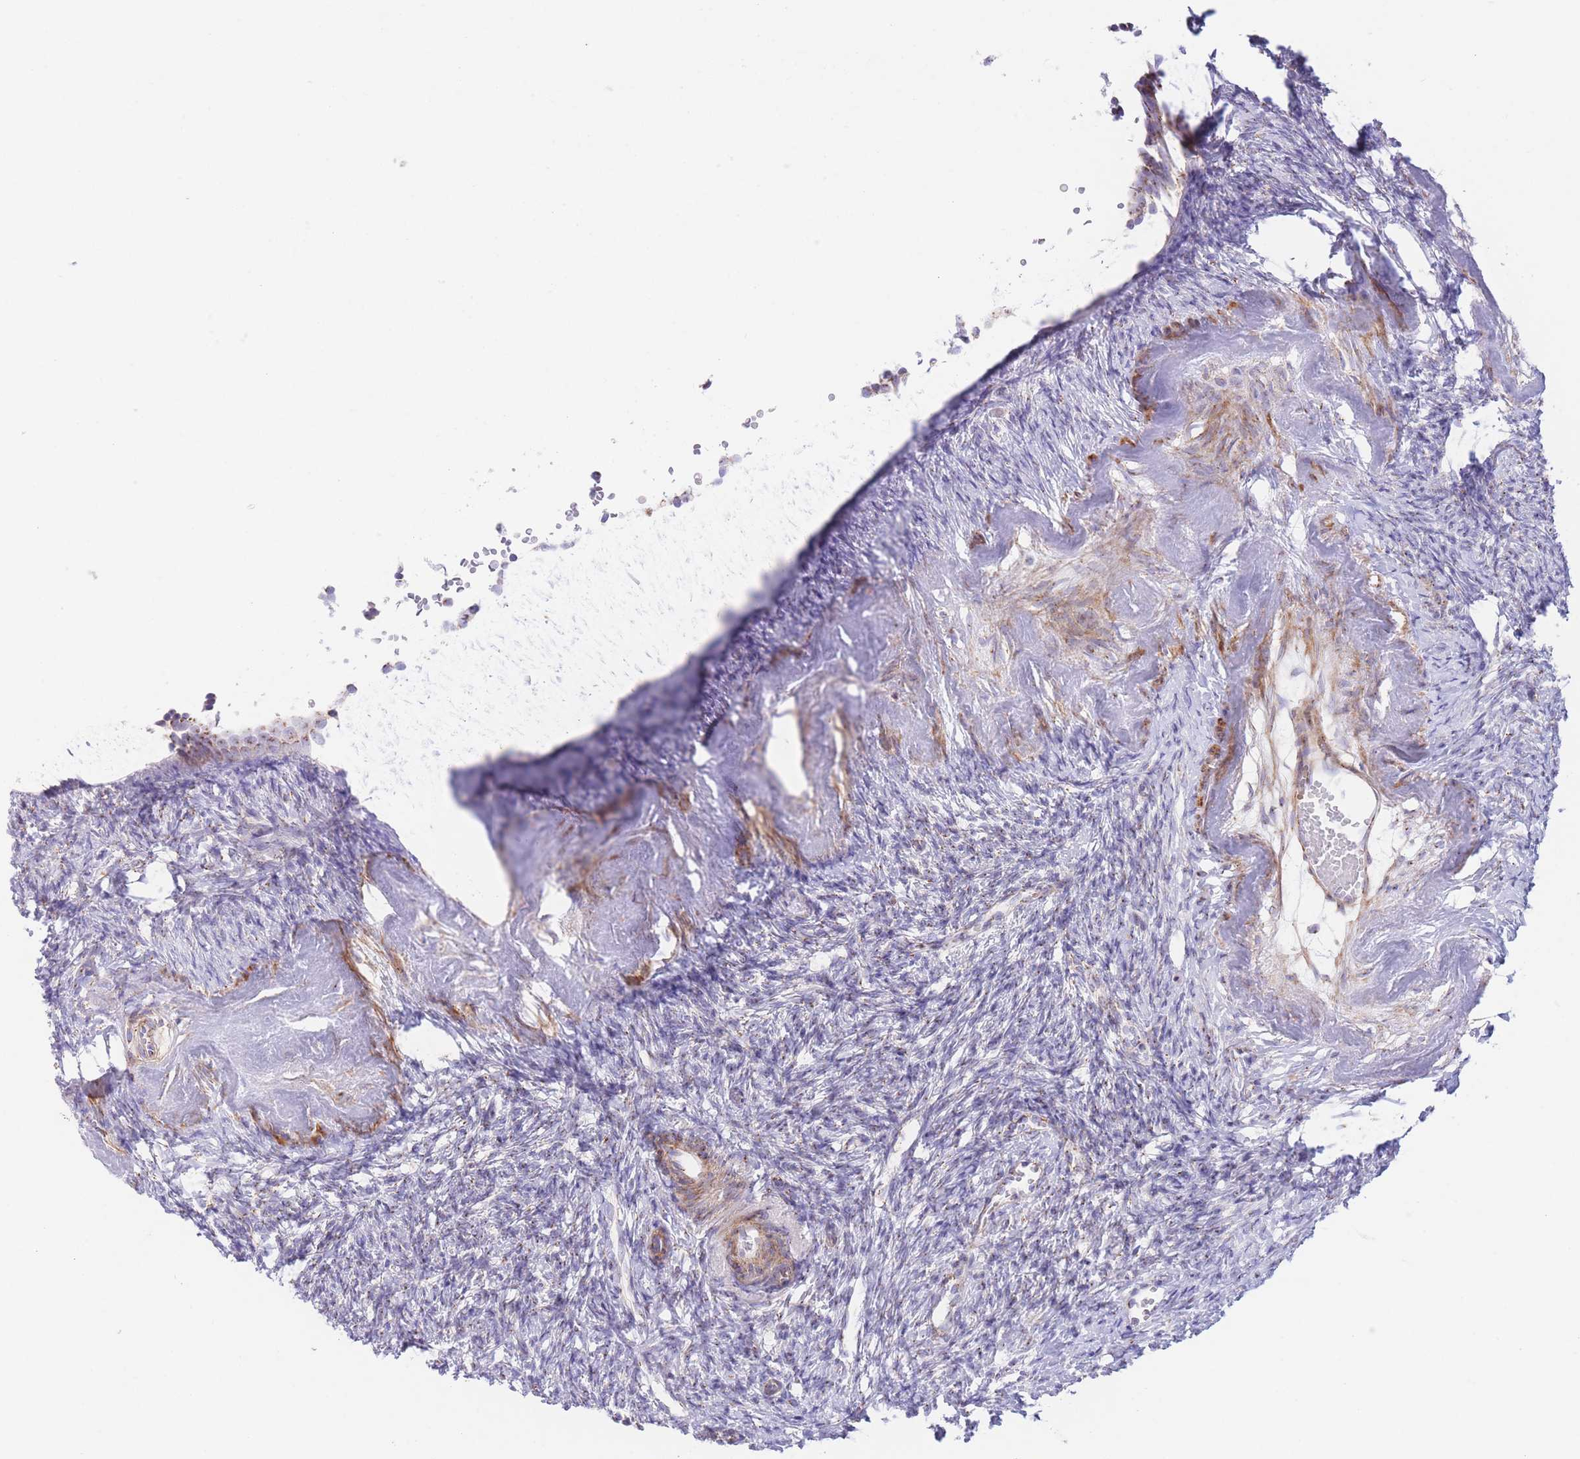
{"staining": {"intensity": "weak", "quantity": "<25%", "location": "cytoplasmic/membranous"}, "tissue": "ovary", "cell_type": "Ovarian stroma cells", "image_type": "normal", "snomed": [{"axis": "morphology", "description": "Normal tissue, NOS"}, {"axis": "topography", "description": "Ovary"}], "caption": "The image demonstrates no staining of ovarian stroma cells in normal ovary. (Stains: DAB IHC with hematoxylin counter stain, Microscopy: brightfield microscopy at high magnification).", "gene": "MPND", "patient": {"sex": "female", "age": 51}}